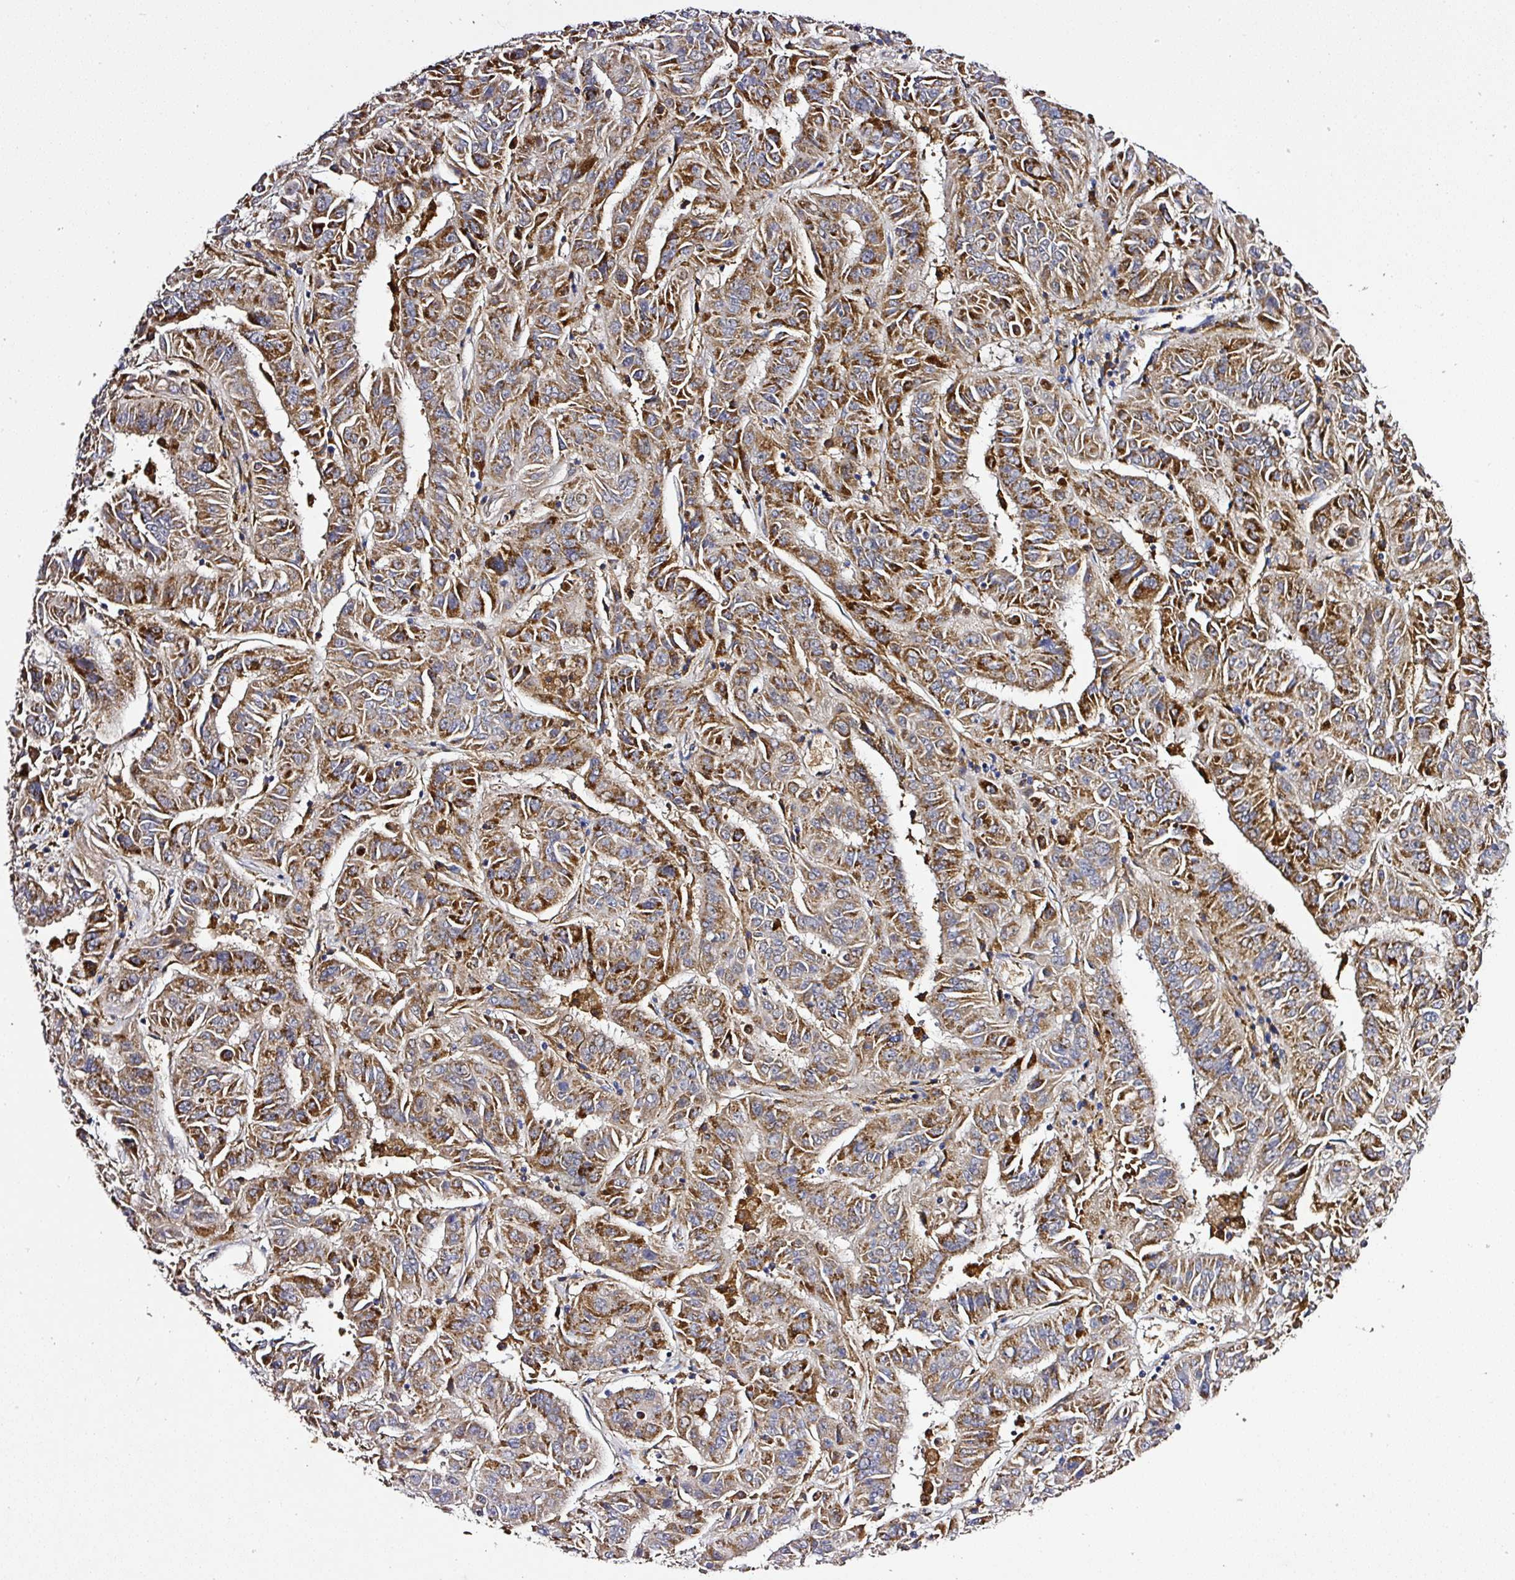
{"staining": {"intensity": "strong", "quantity": ">75%", "location": "cytoplasmic/membranous"}, "tissue": "pancreatic cancer", "cell_type": "Tumor cells", "image_type": "cancer", "snomed": [{"axis": "morphology", "description": "Adenocarcinoma, NOS"}, {"axis": "topography", "description": "Pancreas"}], "caption": "Human pancreatic cancer stained with a brown dye demonstrates strong cytoplasmic/membranous positive expression in approximately >75% of tumor cells.", "gene": "ZNF513", "patient": {"sex": "male", "age": 63}}